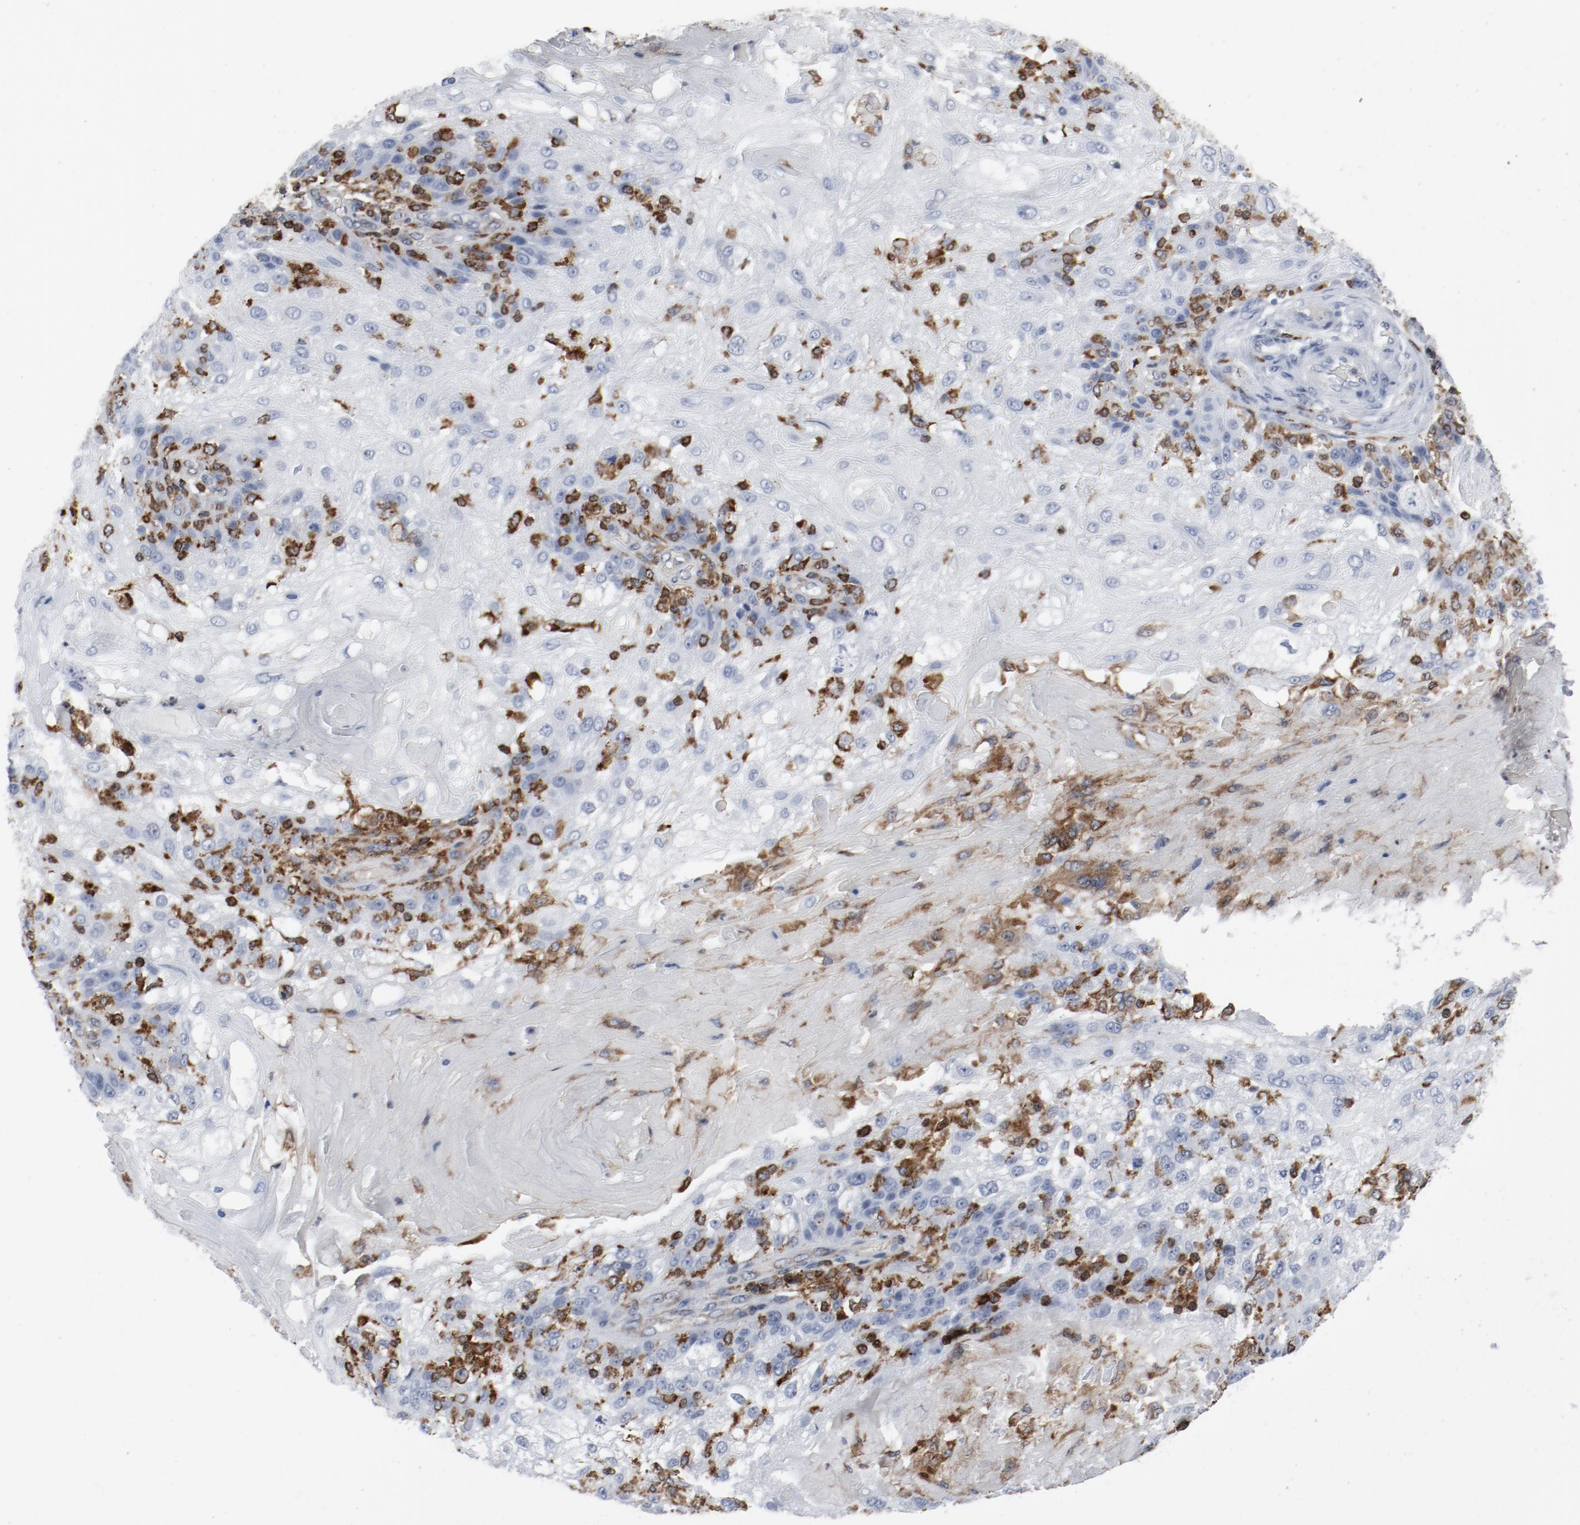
{"staining": {"intensity": "negative", "quantity": "none", "location": "none"}, "tissue": "skin cancer", "cell_type": "Tumor cells", "image_type": "cancer", "snomed": [{"axis": "morphology", "description": "Normal tissue, NOS"}, {"axis": "morphology", "description": "Squamous cell carcinoma, NOS"}, {"axis": "topography", "description": "Skin"}], "caption": "Tumor cells show no significant protein positivity in skin cancer.", "gene": "LCP2", "patient": {"sex": "female", "age": 83}}